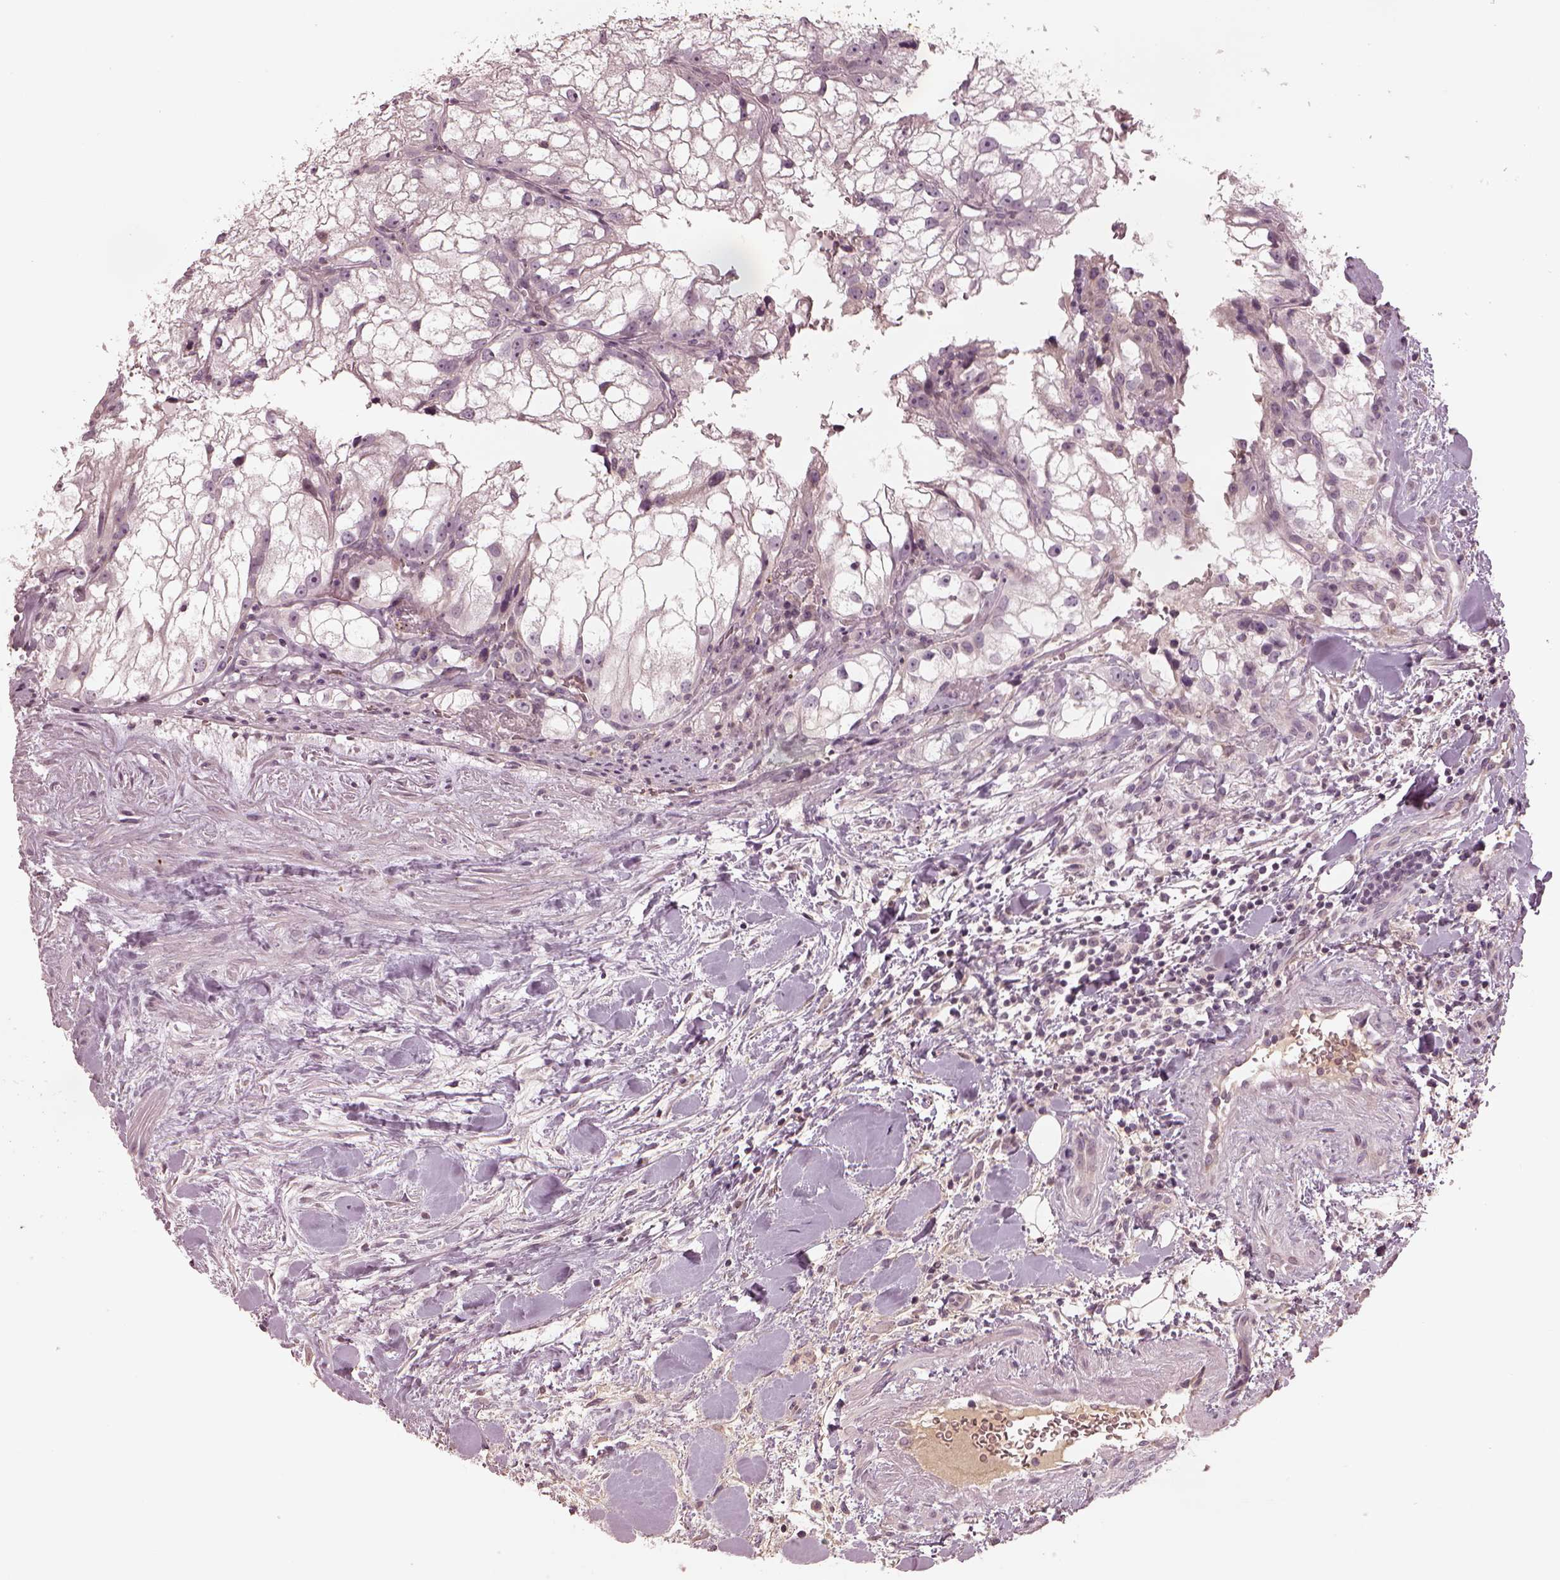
{"staining": {"intensity": "negative", "quantity": "none", "location": "none"}, "tissue": "renal cancer", "cell_type": "Tumor cells", "image_type": "cancer", "snomed": [{"axis": "morphology", "description": "Adenocarcinoma, NOS"}, {"axis": "topography", "description": "Kidney"}], "caption": "This is an IHC image of renal cancer. There is no positivity in tumor cells.", "gene": "TLX3", "patient": {"sex": "male", "age": 59}}